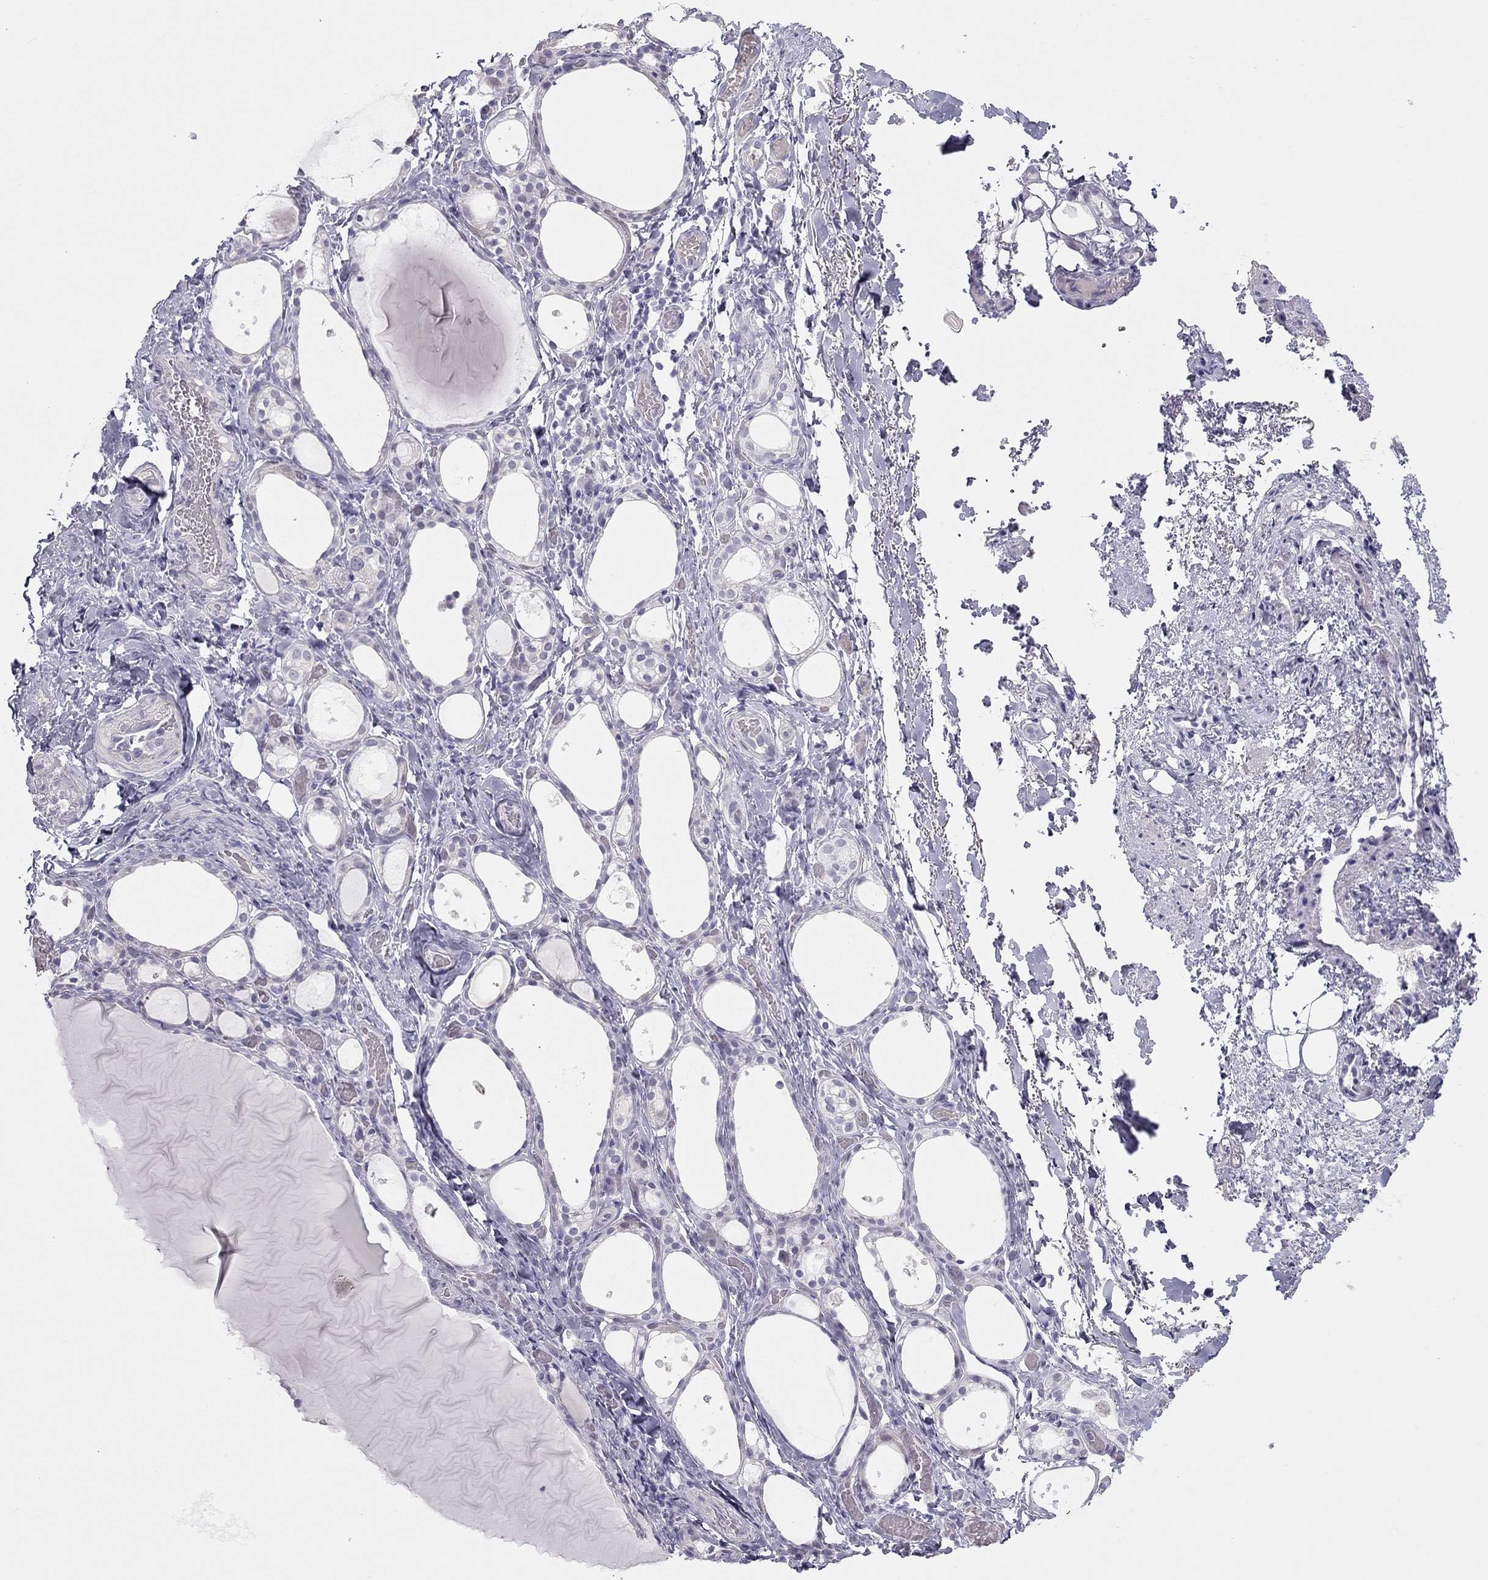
{"staining": {"intensity": "negative", "quantity": "none", "location": "none"}, "tissue": "thyroid gland", "cell_type": "Glandular cells", "image_type": "normal", "snomed": [{"axis": "morphology", "description": "Normal tissue, NOS"}, {"axis": "topography", "description": "Thyroid gland"}], "caption": "Image shows no significant protein expression in glandular cells of benign thyroid gland.", "gene": "SPATA12", "patient": {"sex": "male", "age": 68}}